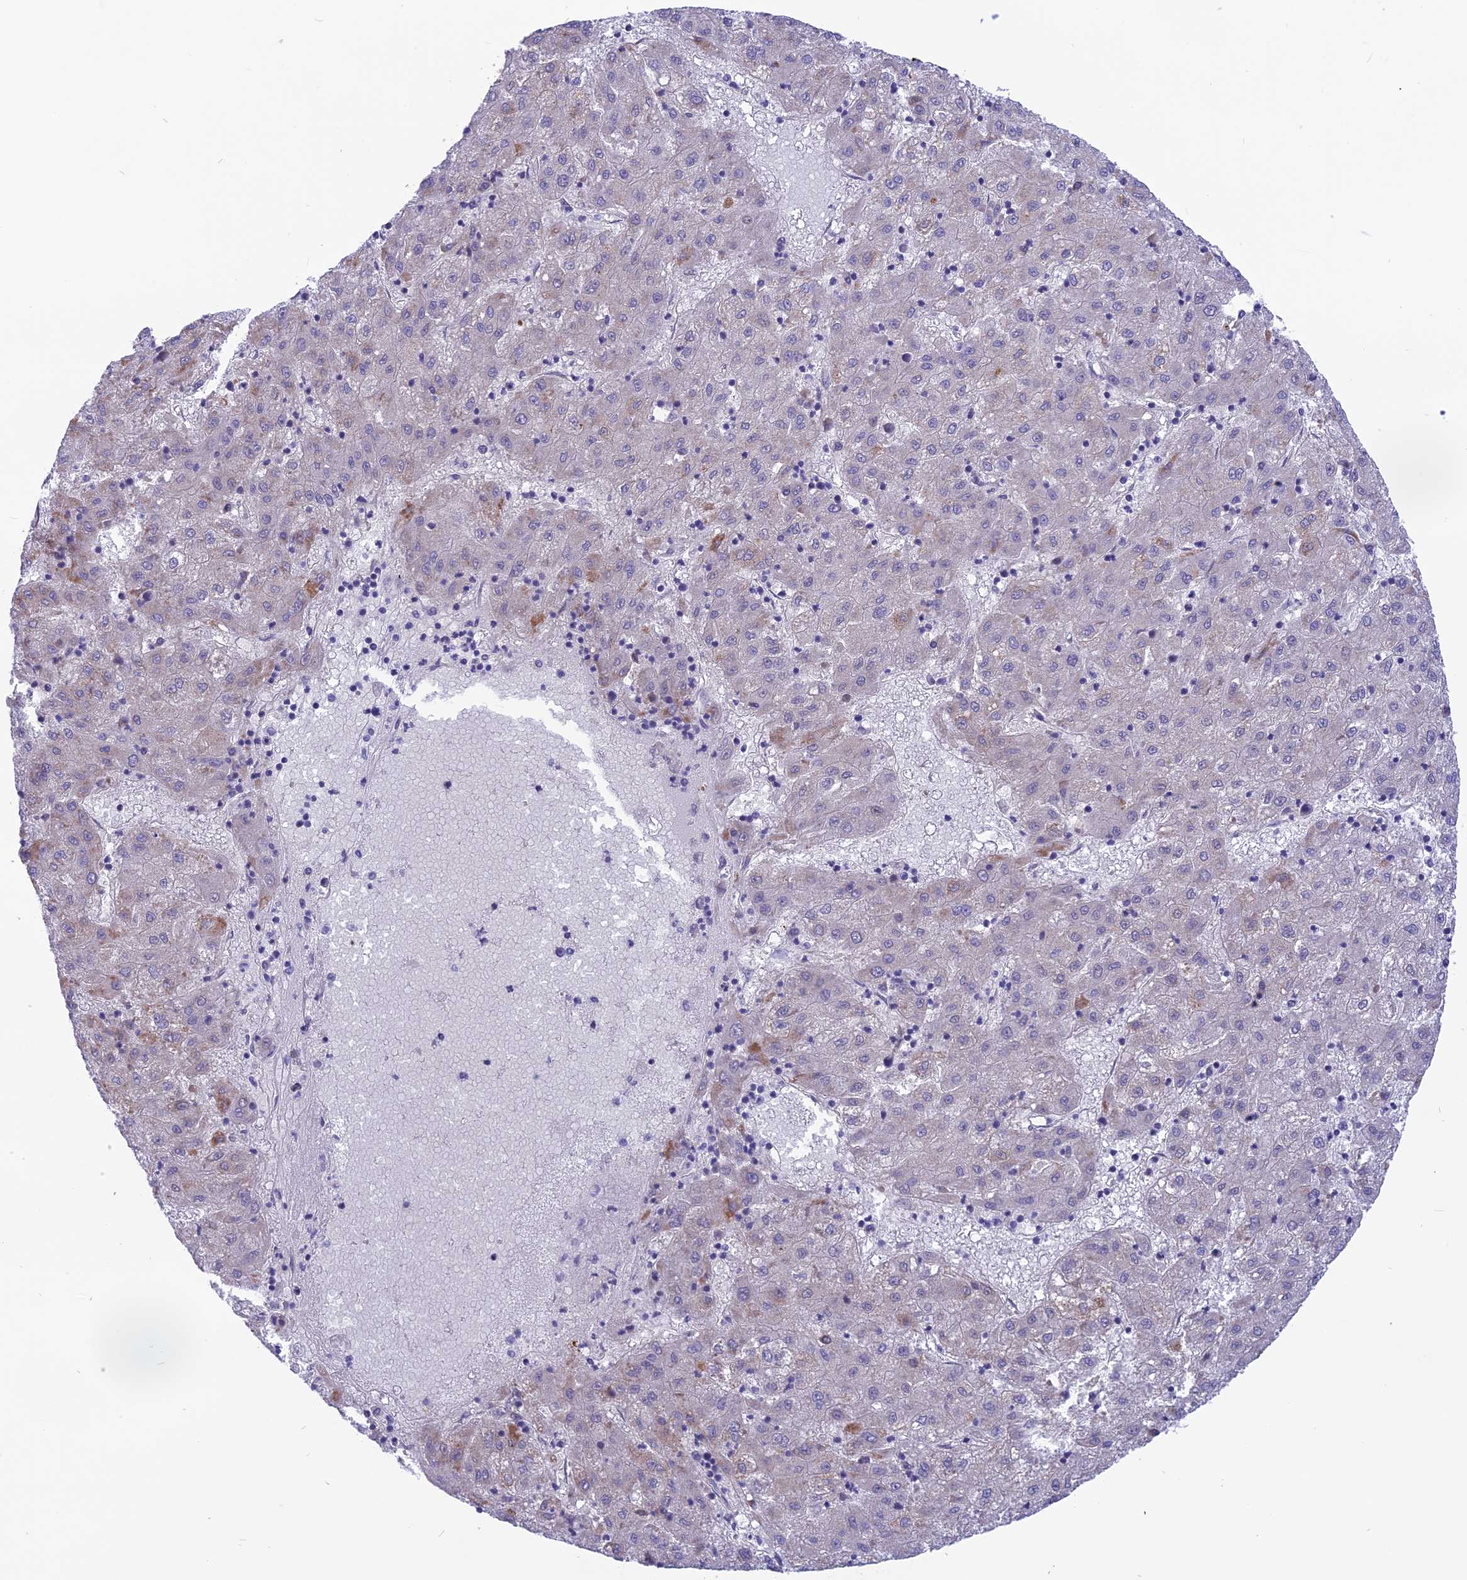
{"staining": {"intensity": "weak", "quantity": "<25%", "location": "cytoplasmic/membranous"}, "tissue": "liver cancer", "cell_type": "Tumor cells", "image_type": "cancer", "snomed": [{"axis": "morphology", "description": "Carcinoma, Hepatocellular, NOS"}, {"axis": "topography", "description": "Liver"}], "caption": "Immunohistochemistry of liver cancer exhibits no expression in tumor cells.", "gene": "TMEM138", "patient": {"sex": "male", "age": 72}}